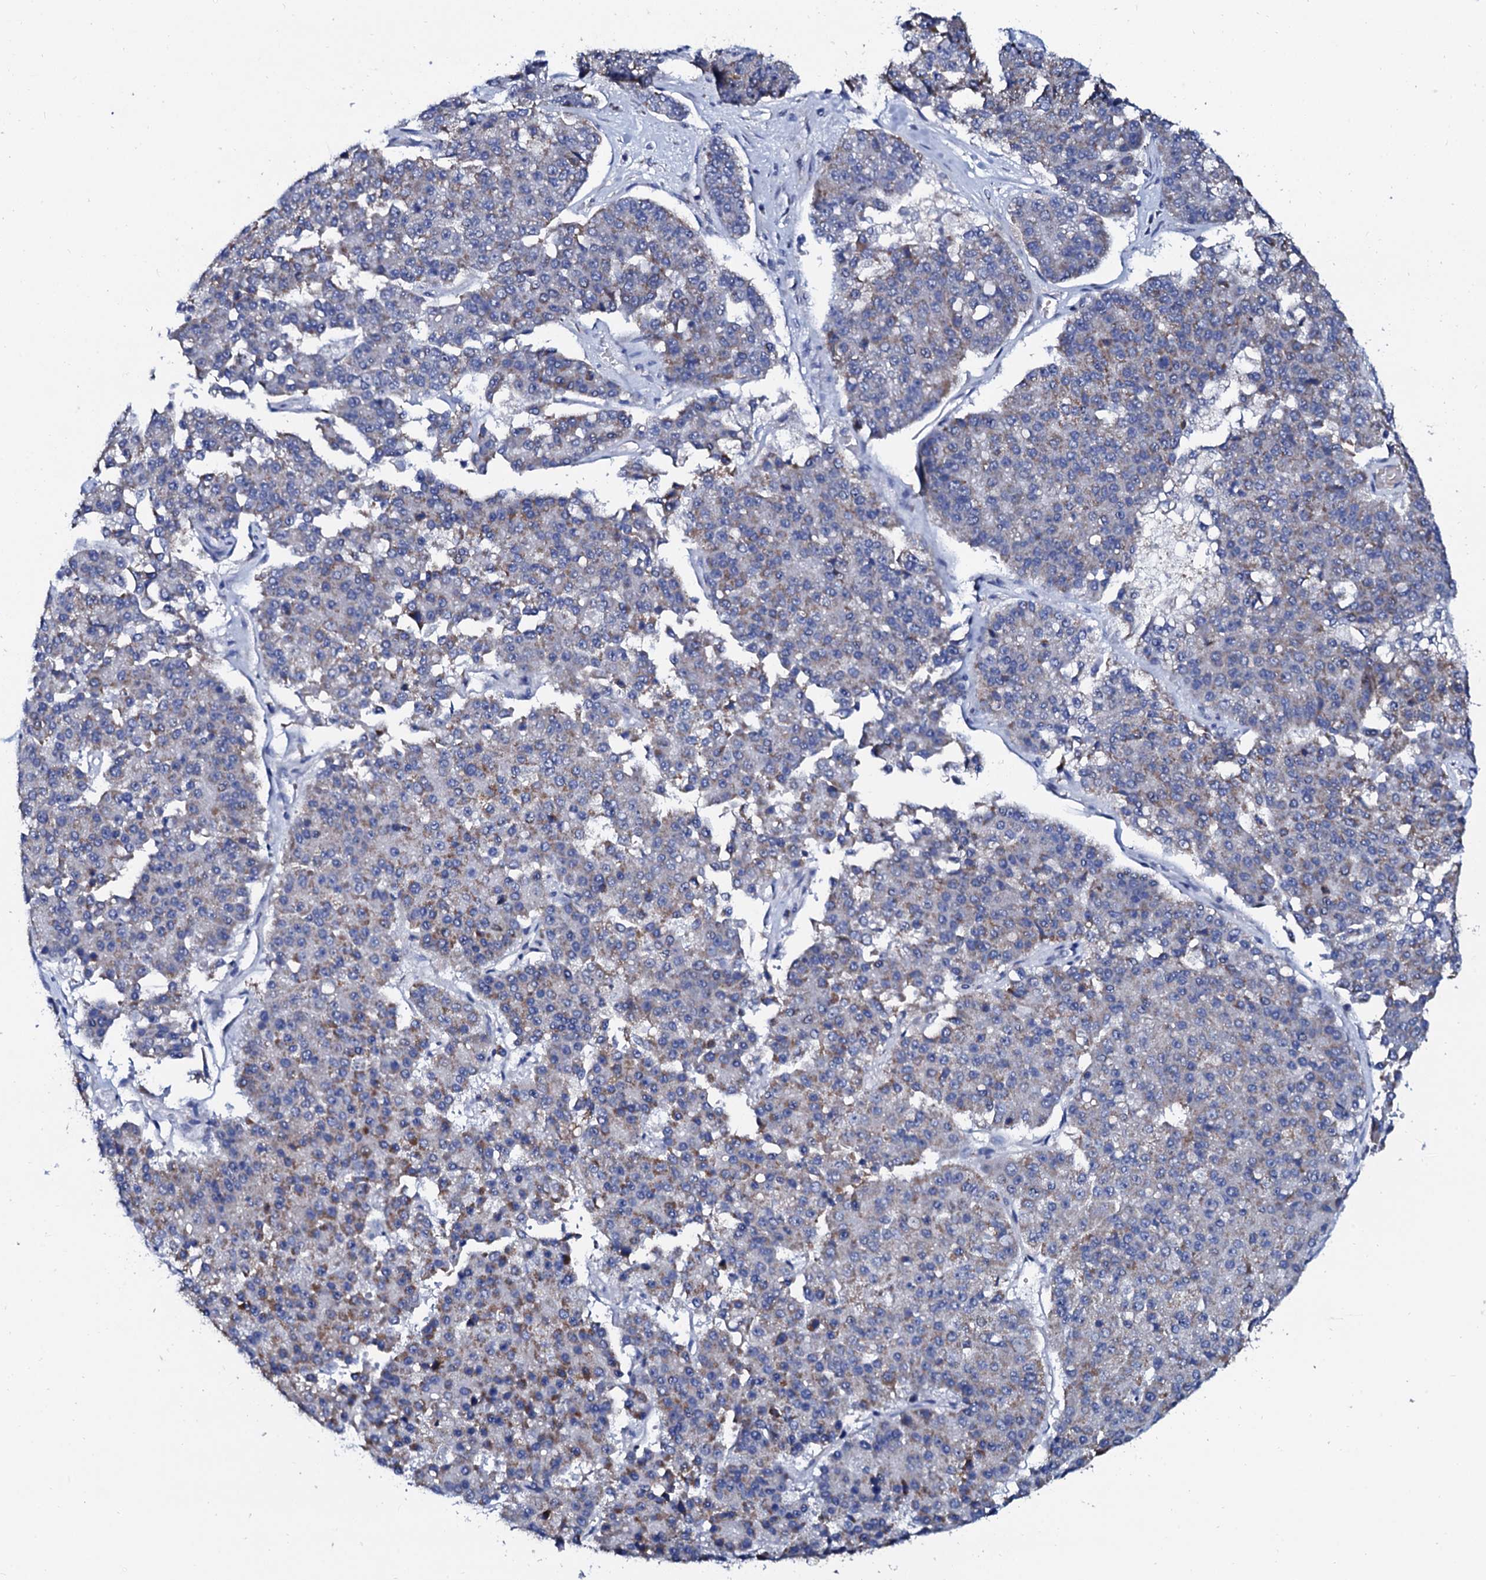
{"staining": {"intensity": "moderate", "quantity": "<25%", "location": "cytoplasmic/membranous"}, "tissue": "pancreatic cancer", "cell_type": "Tumor cells", "image_type": "cancer", "snomed": [{"axis": "morphology", "description": "Adenocarcinoma, NOS"}, {"axis": "topography", "description": "Pancreas"}], "caption": "Immunohistochemical staining of pancreatic adenocarcinoma demonstrates low levels of moderate cytoplasmic/membranous protein positivity in about <25% of tumor cells.", "gene": "SLC37A4", "patient": {"sex": "male", "age": 50}}